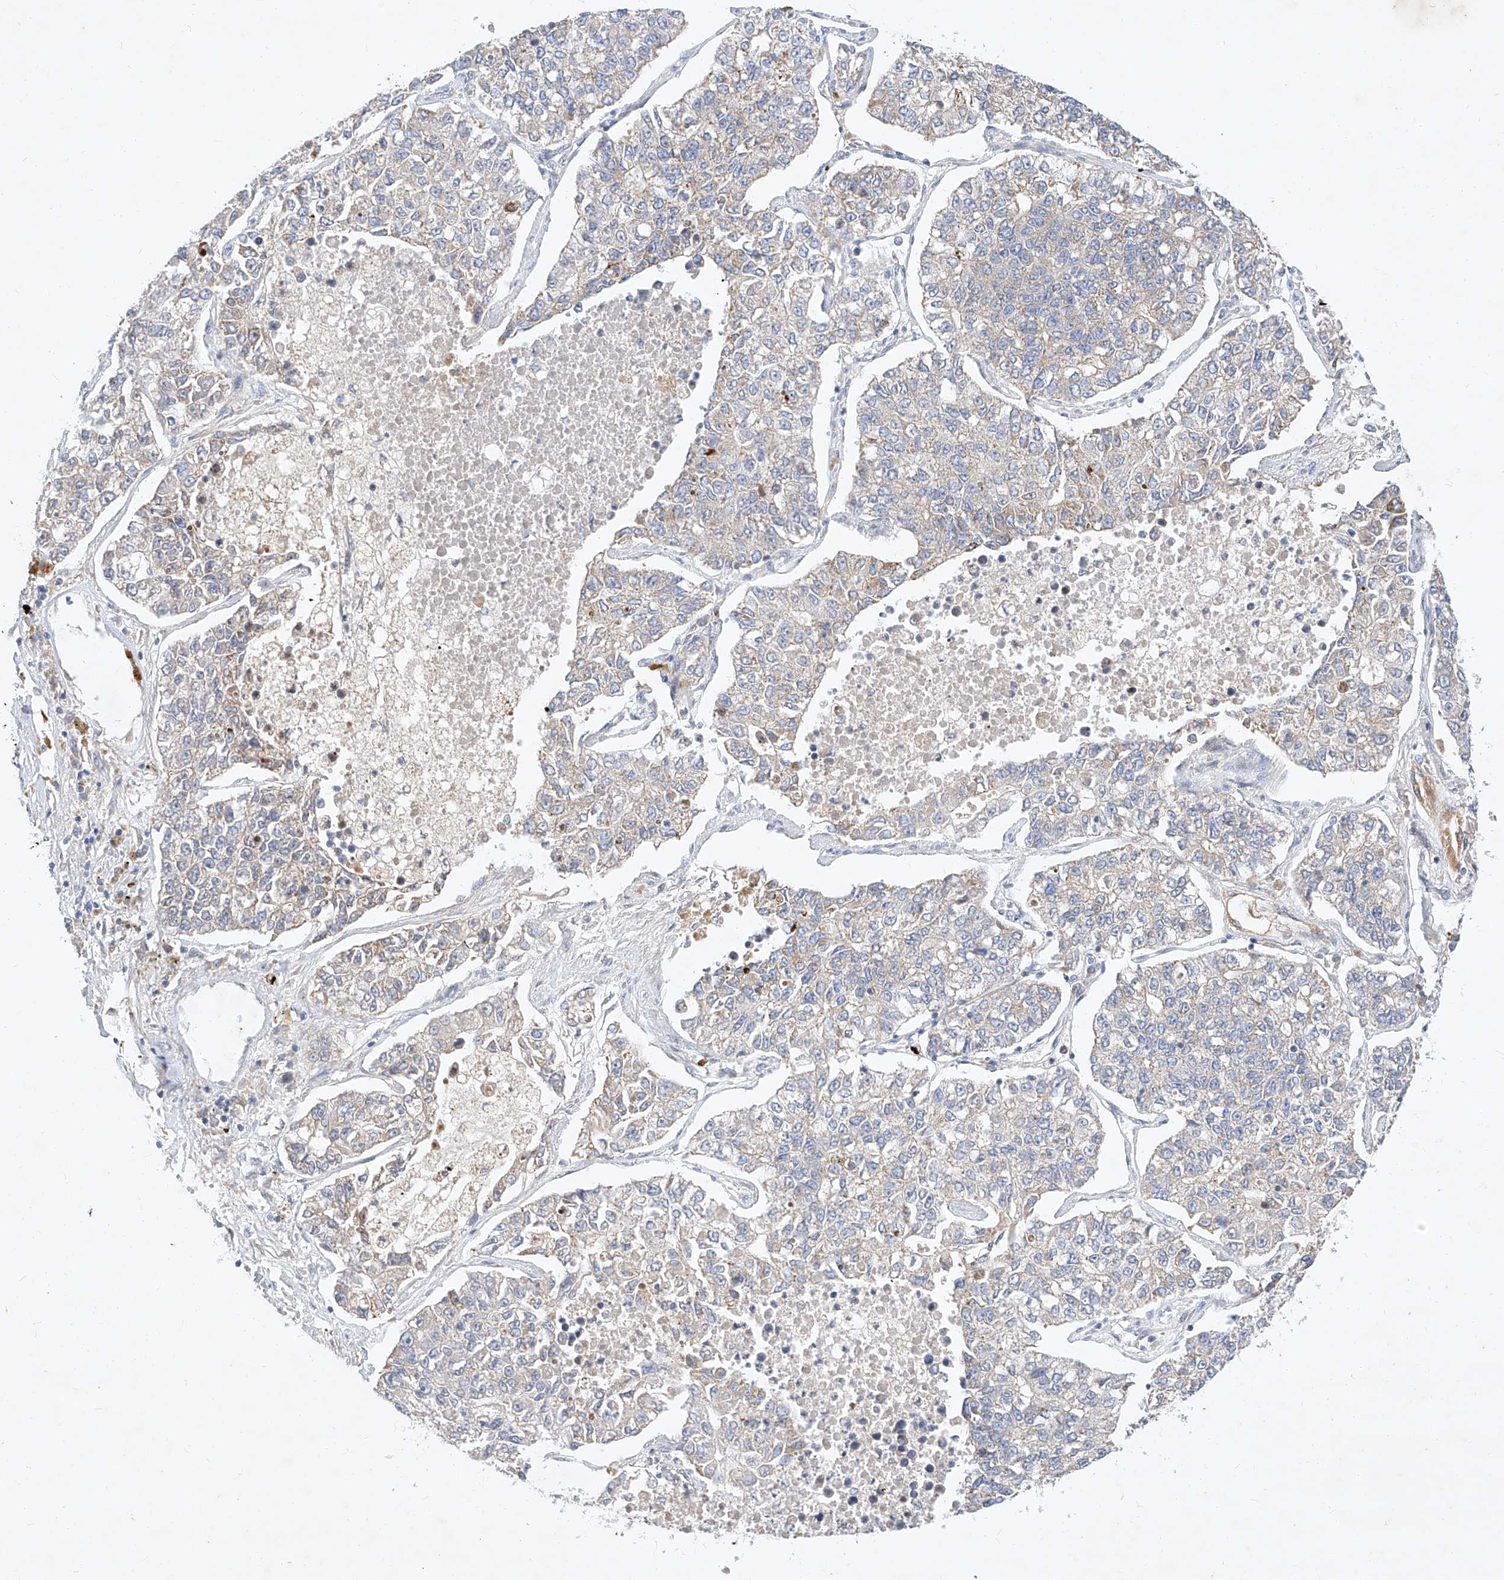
{"staining": {"intensity": "weak", "quantity": "<25%", "location": "cytoplasmic/membranous"}, "tissue": "lung cancer", "cell_type": "Tumor cells", "image_type": "cancer", "snomed": [{"axis": "morphology", "description": "Adenocarcinoma, NOS"}, {"axis": "topography", "description": "Lung"}], "caption": "Immunohistochemistry (IHC) of human lung cancer (adenocarcinoma) exhibits no positivity in tumor cells. (Immunohistochemistry (IHC), brightfield microscopy, high magnification).", "gene": "OSGEPL1", "patient": {"sex": "male", "age": 49}}